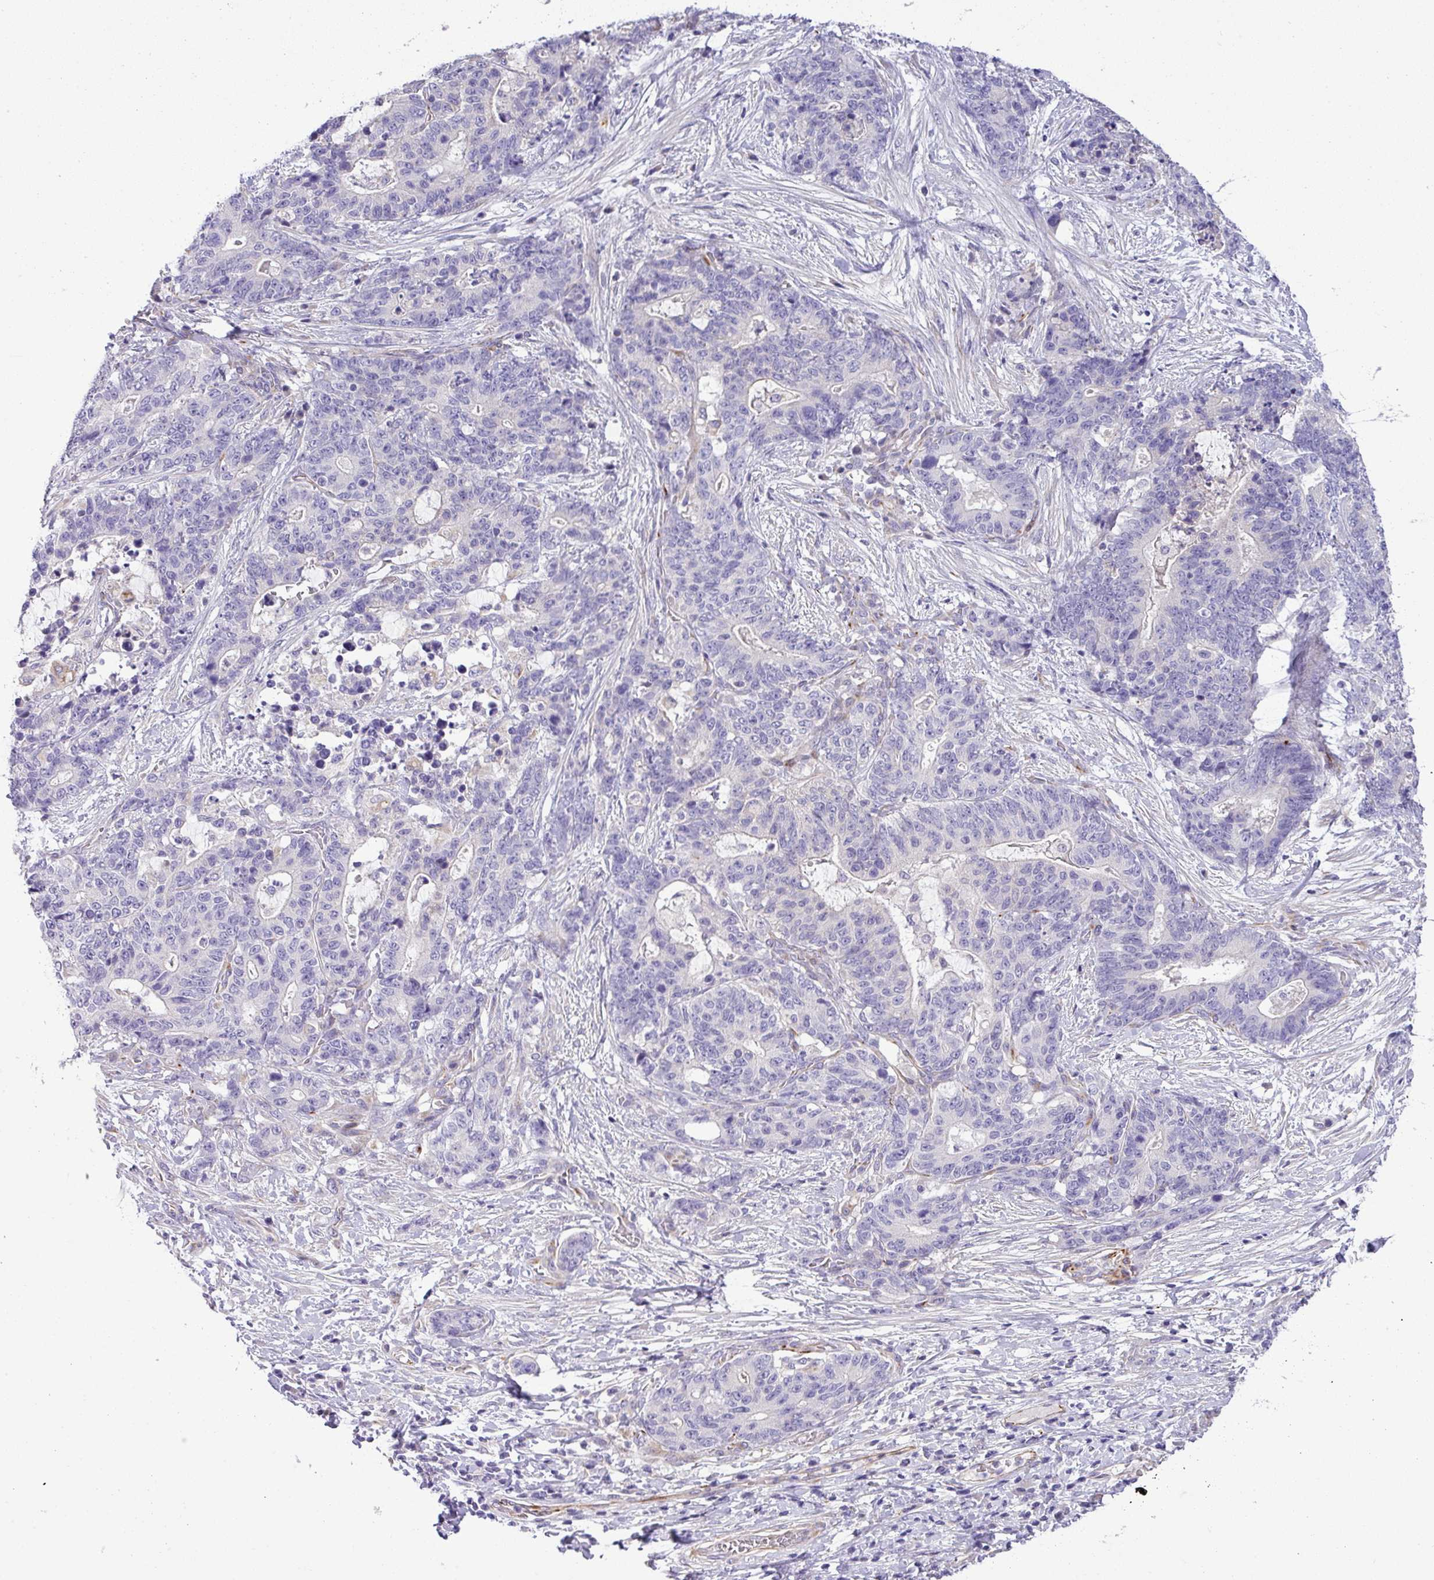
{"staining": {"intensity": "negative", "quantity": "none", "location": "none"}, "tissue": "stomach cancer", "cell_type": "Tumor cells", "image_type": "cancer", "snomed": [{"axis": "morphology", "description": "Normal tissue, NOS"}, {"axis": "morphology", "description": "Adenocarcinoma, NOS"}, {"axis": "topography", "description": "Stomach"}], "caption": "IHC of human stomach adenocarcinoma displays no staining in tumor cells. (DAB (3,3'-diaminobenzidine) immunohistochemistry (IHC), high magnification).", "gene": "ENSG00000273748", "patient": {"sex": "female", "age": 64}}